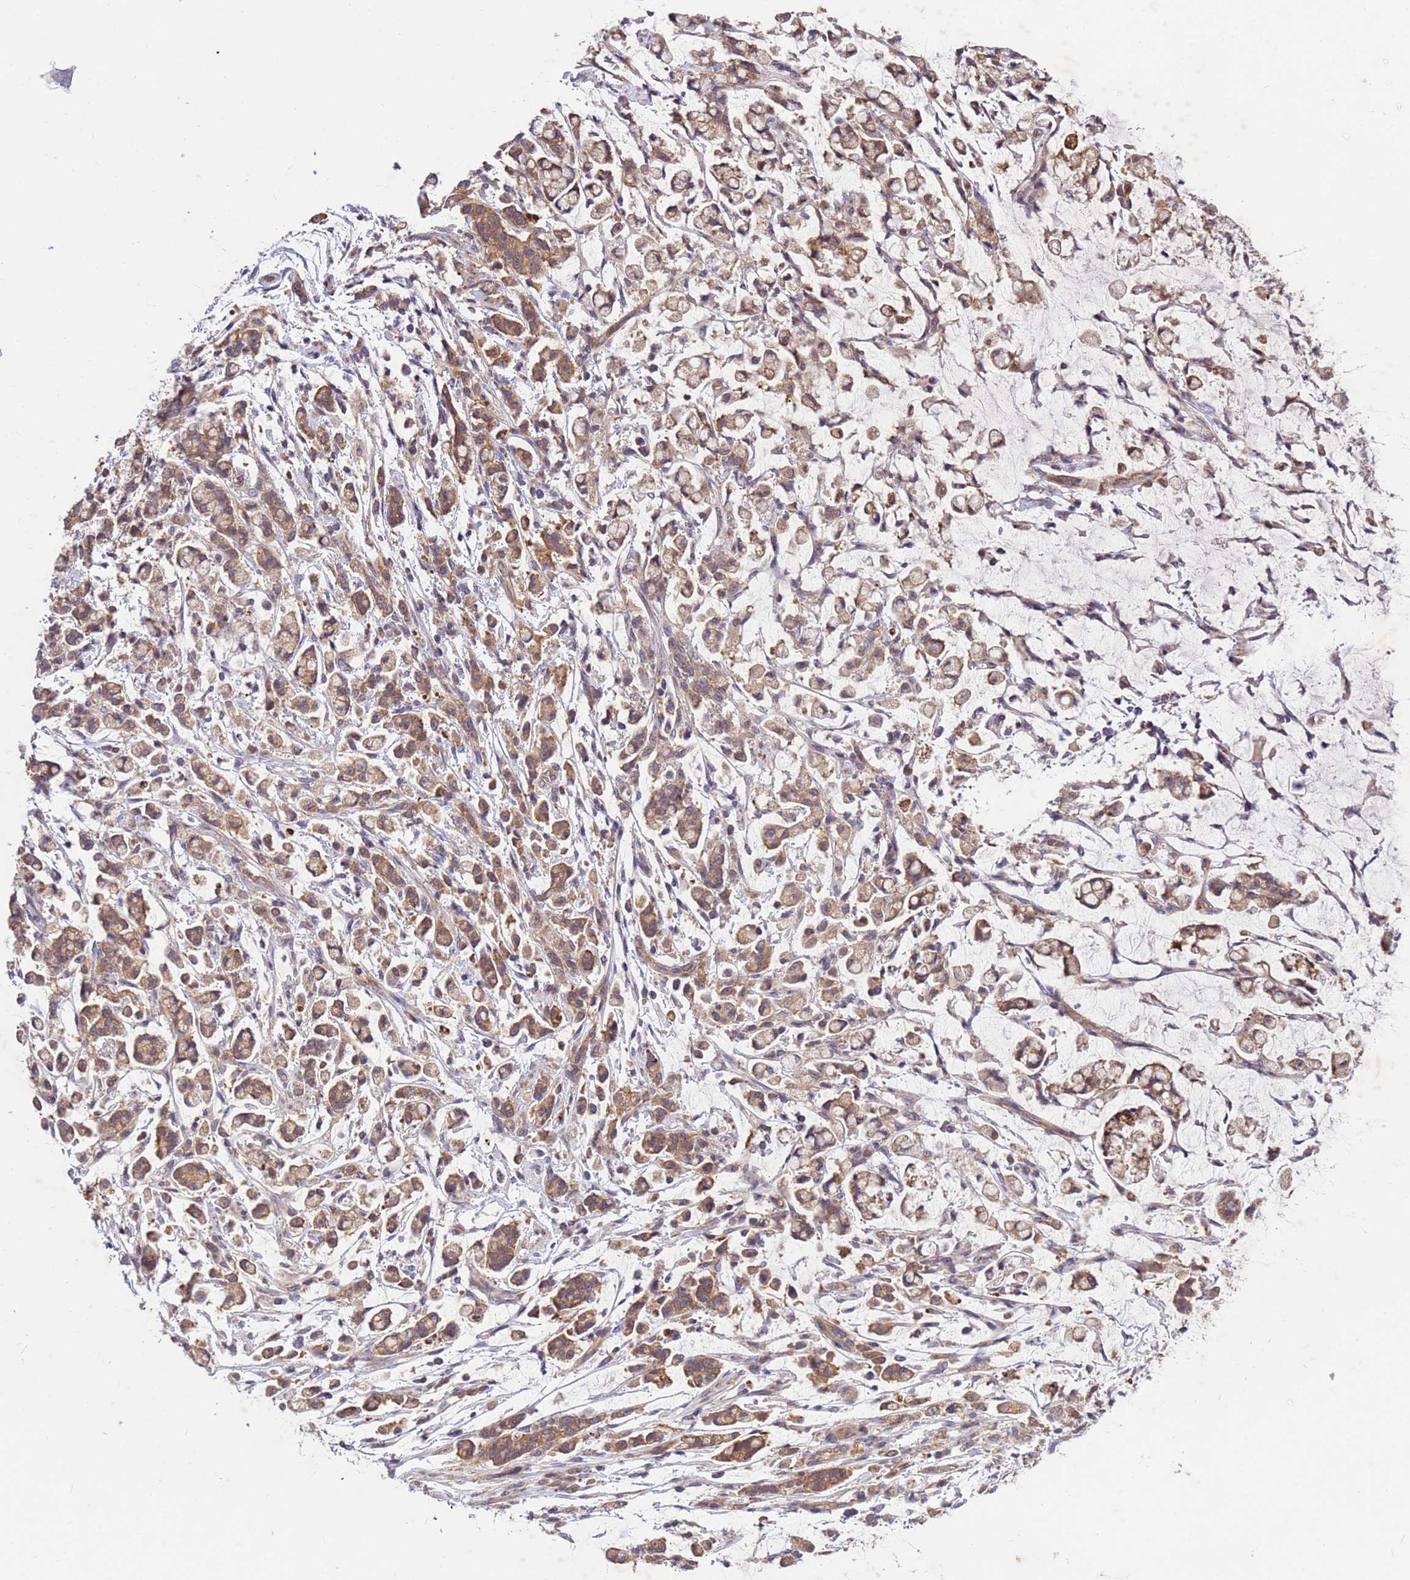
{"staining": {"intensity": "moderate", "quantity": ">75%", "location": "cytoplasmic/membranous"}, "tissue": "stomach cancer", "cell_type": "Tumor cells", "image_type": "cancer", "snomed": [{"axis": "morphology", "description": "Adenocarcinoma, NOS"}, {"axis": "topography", "description": "Stomach"}], "caption": "This micrograph reveals adenocarcinoma (stomach) stained with immunohistochemistry to label a protein in brown. The cytoplasmic/membranous of tumor cells show moderate positivity for the protein. Nuclei are counter-stained blue.", "gene": "PPP2CB", "patient": {"sex": "female", "age": 60}}